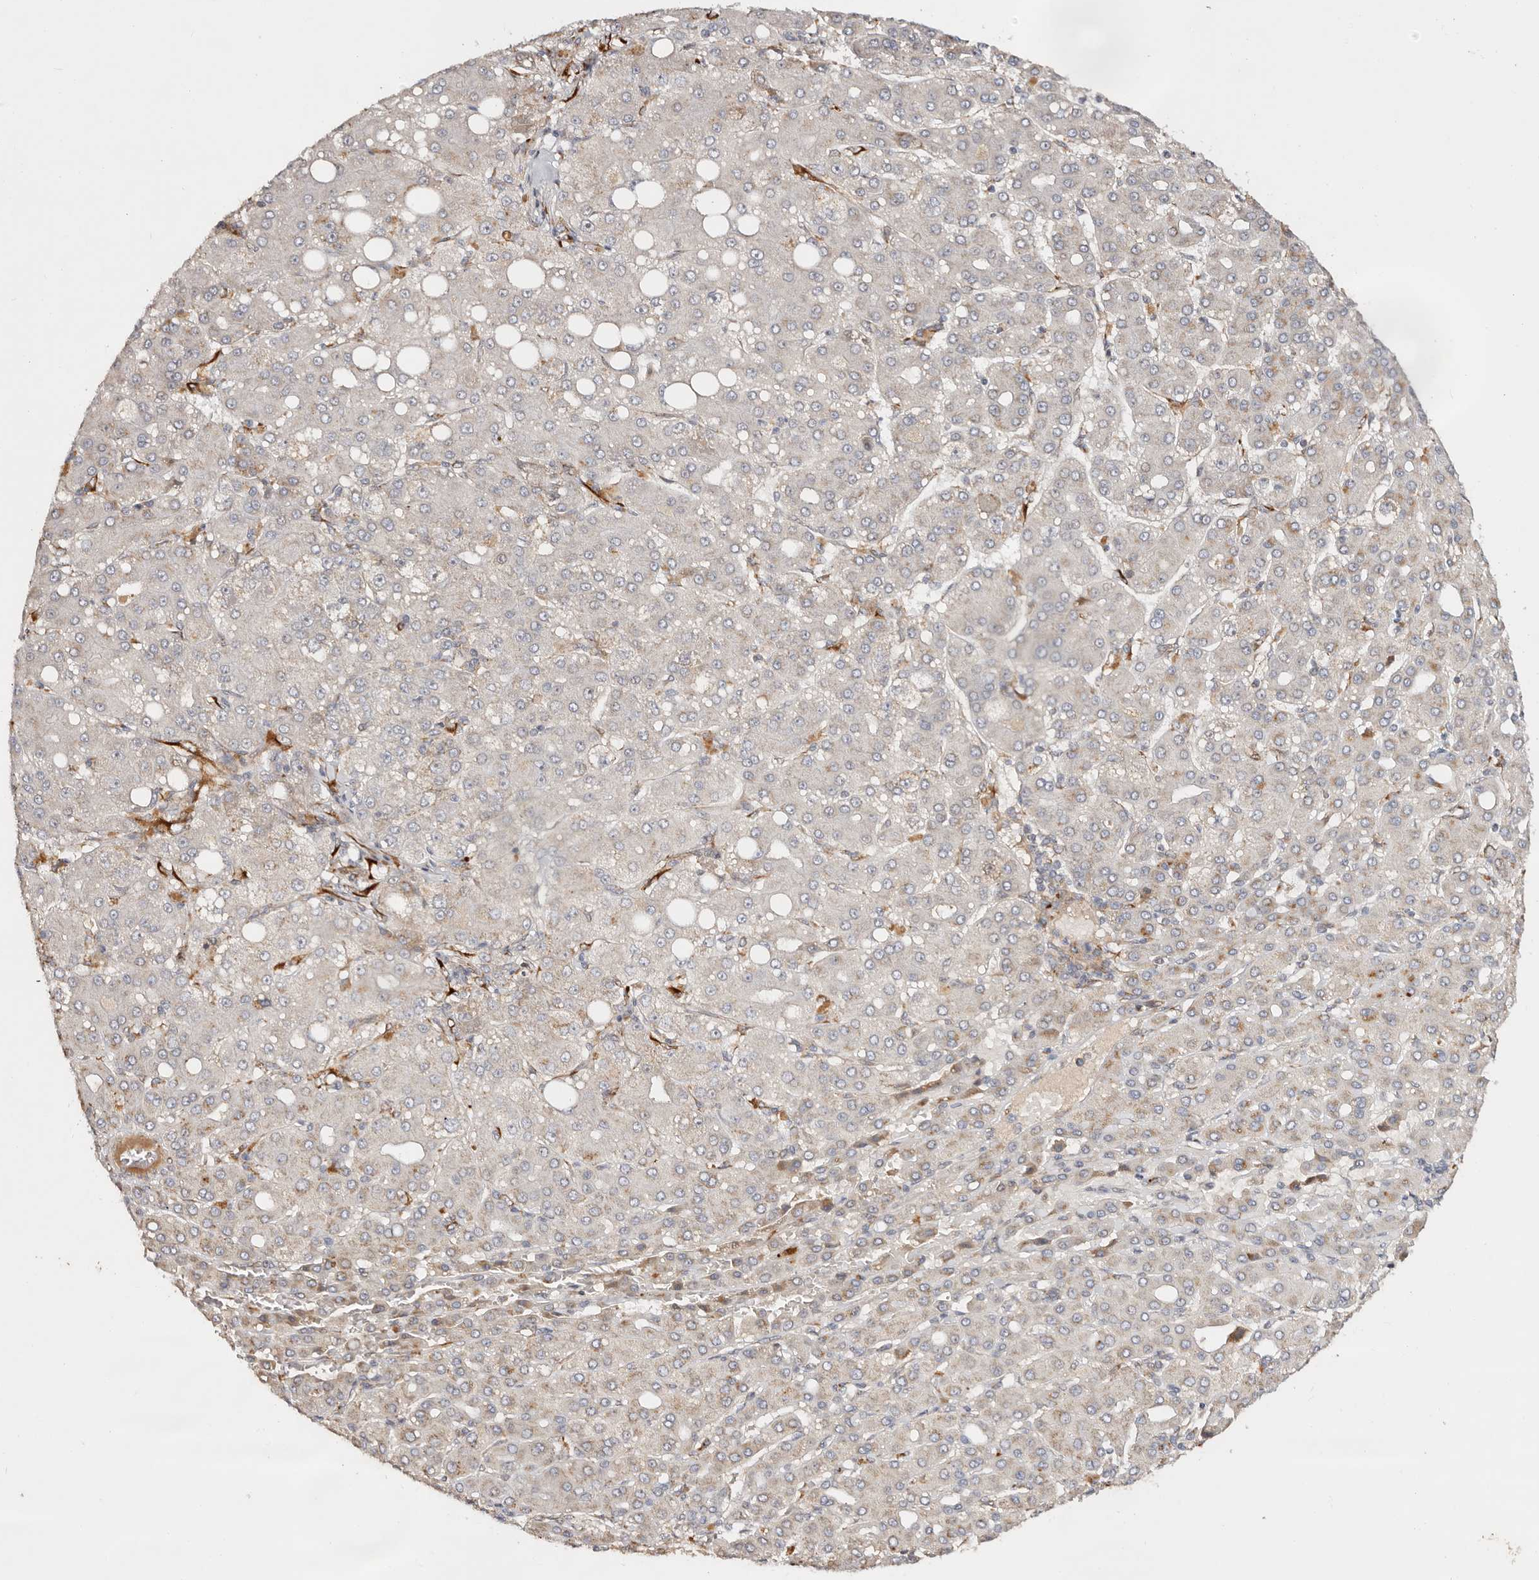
{"staining": {"intensity": "moderate", "quantity": "25%-75%", "location": "cytoplasmic/membranous"}, "tissue": "liver cancer", "cell_type": "Tumor cells", "image_type": "cancer", "snomed": [{"axis": "morphology", "description": "Carcinoma, Hepatocellular, NOS"}, {"axis": "topography", "description": "Liver"}], "caption": "This is an image of IHC staining of liver cancer, which shows moderate staining in the cytoplasmic/membranous of tumor cells.", "gene": "SERPINH1", "patient": {"sex": "male", "age": 65}}